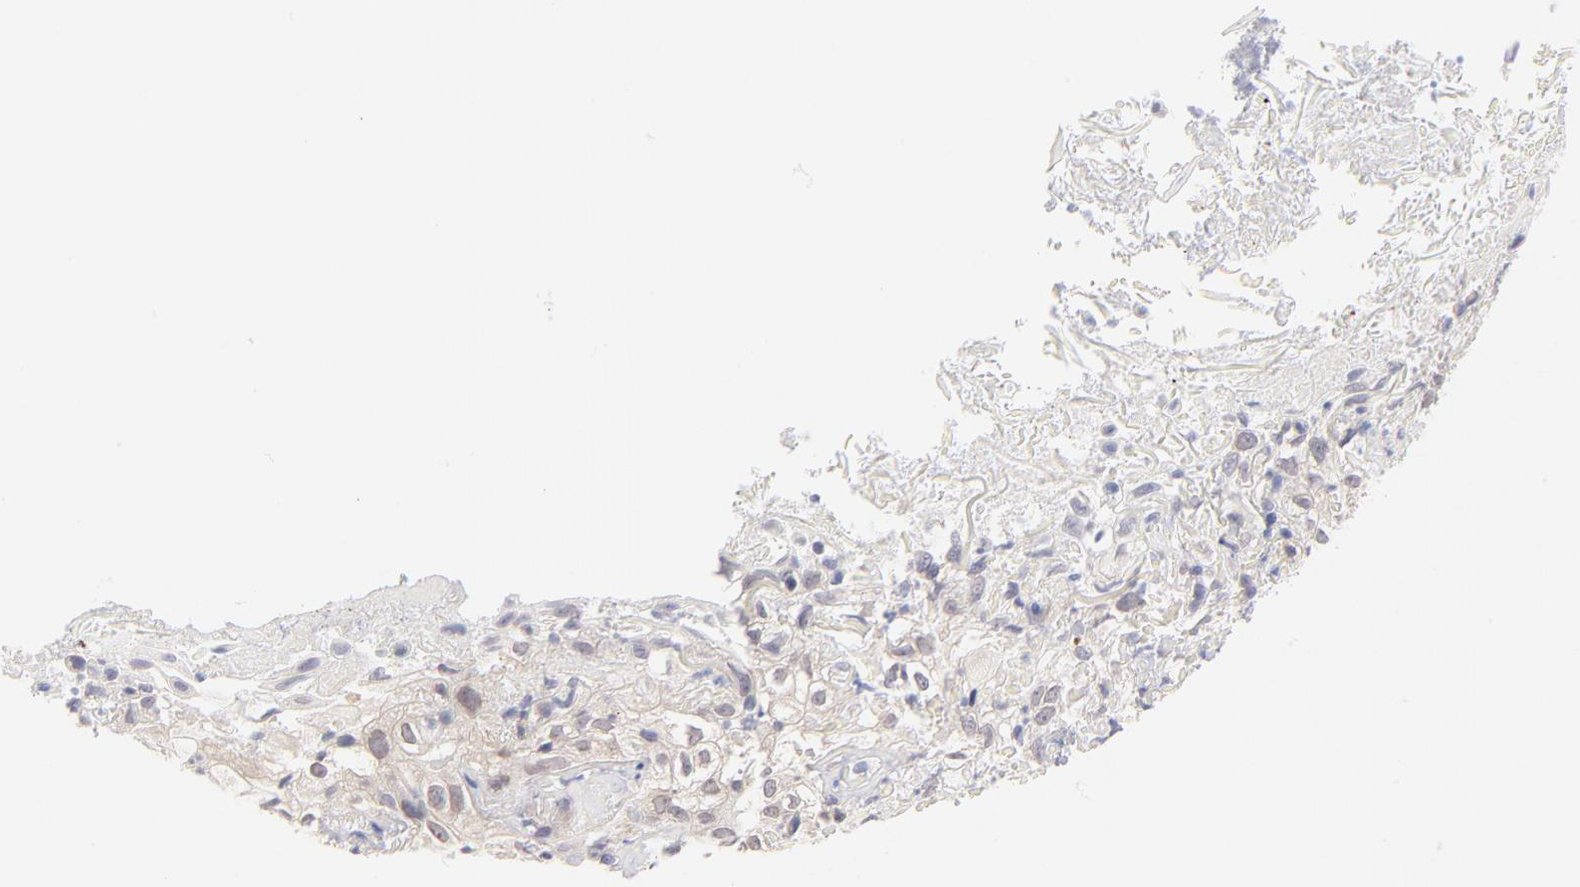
{"staining": {"intensity": "weak", "quantity": "25%-75%", "location": "cytoplasmic/membranous"}, "tissue": "skin cancer", "cell_type": "Tumor cells", "image_type": "cancer", "snomed": [{"axis": "morphology", "description": "Squamous cell carcinoma, NOS"}, {"axis": "topography", "description": "Skin"}], "caption": "The photomicrograph demonstrates immunohistochemical staining of skin cancer. There is weak cytoplasmic/membranous positivity is appreciated in approximately 25%-75% of tumor cells. The staining was performed using DAB (3,3'-diaminobenzidine) to visualize the protein expression in brown, while the nuclei were stained in blue with hematoxylin (Magnification: 20x).", "gene": "CASP6", "patient": {"sex": "male", "age": 65}}